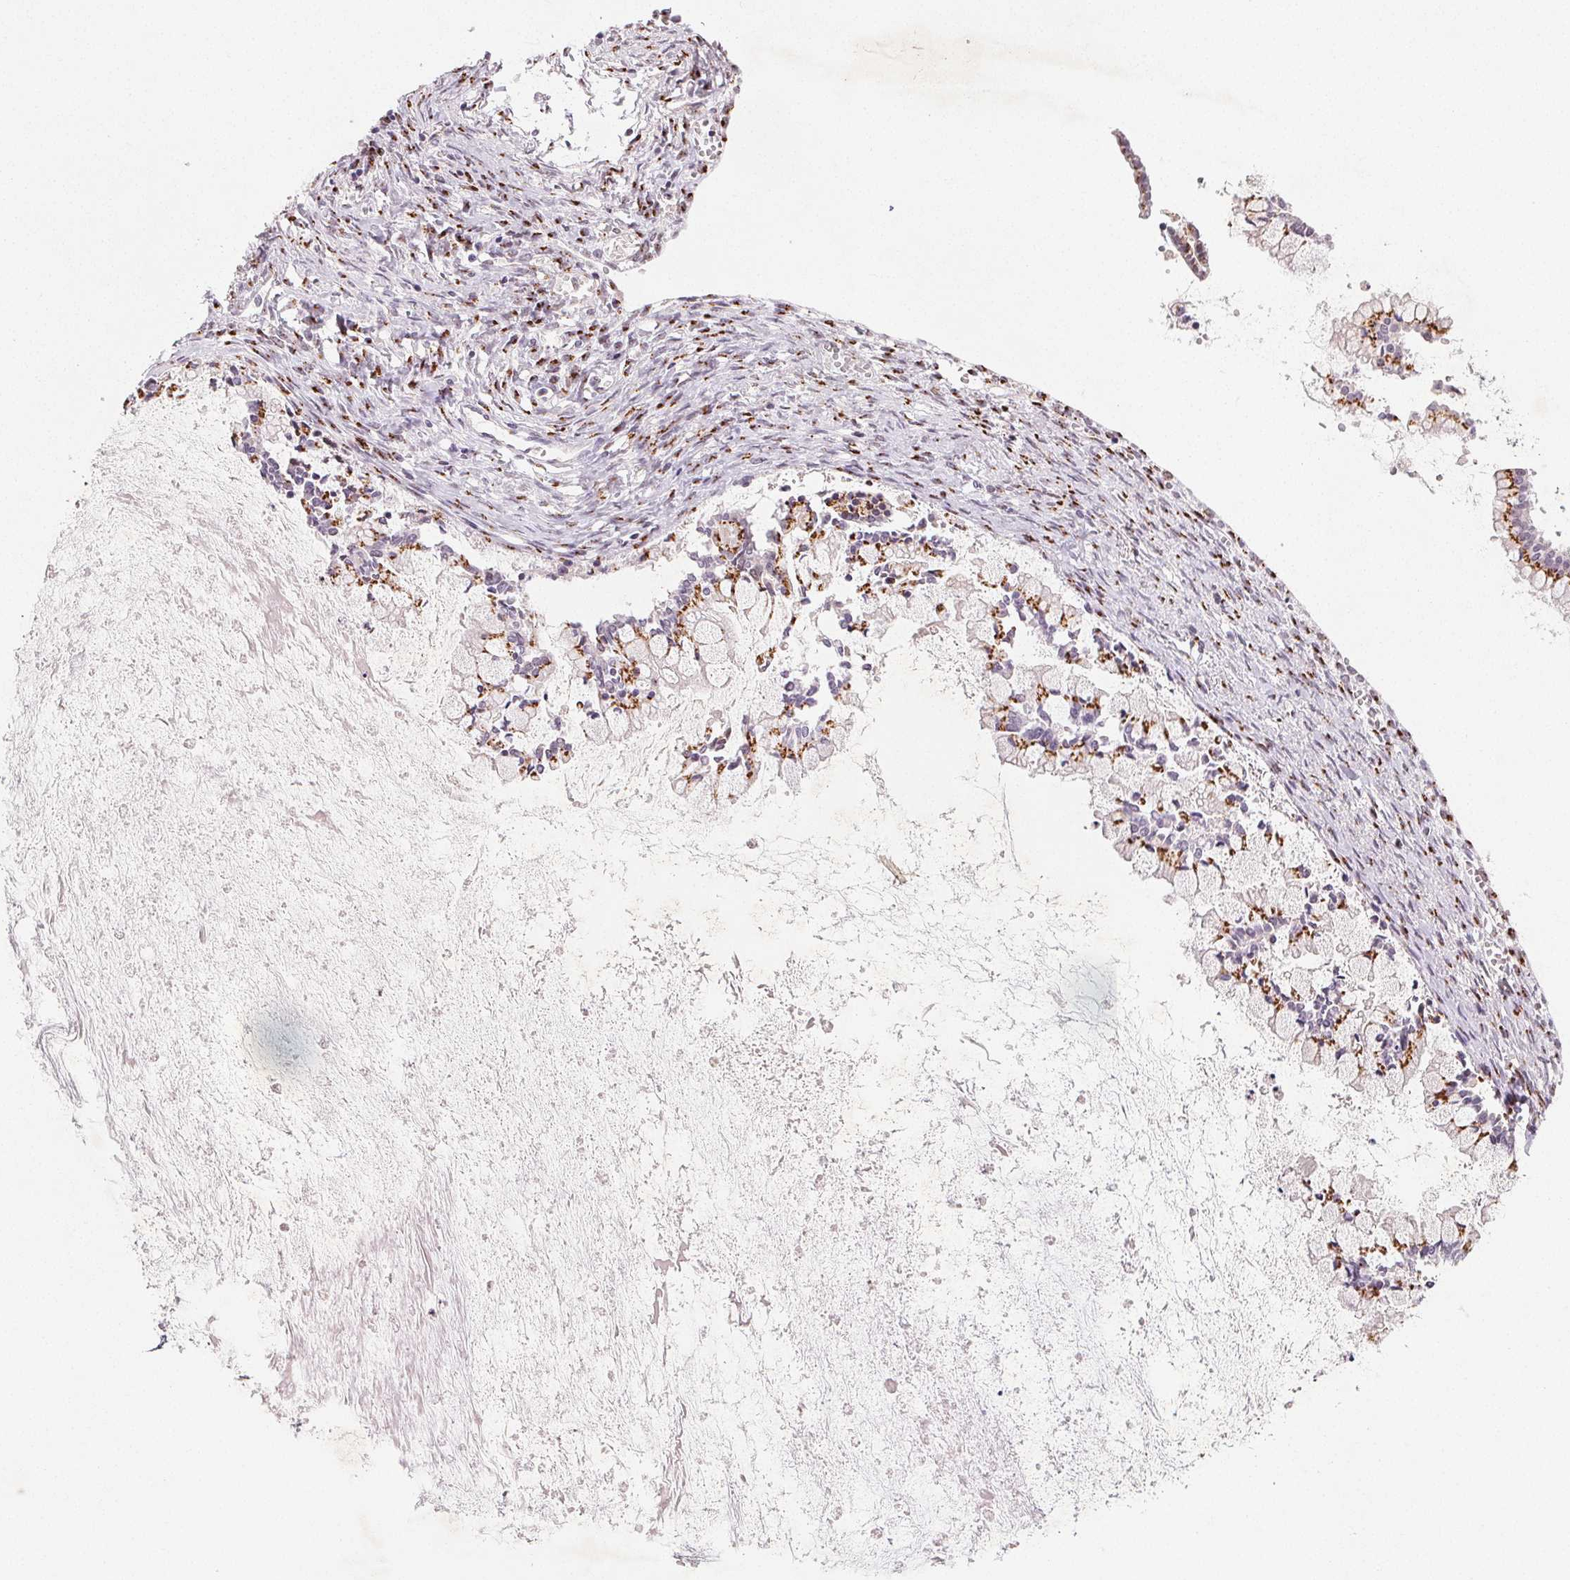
{"staining": {"intensity": "strong", "quantity": "25%-75%", "location": "cytoplasmic/membranous"}, "tissue": "ovarian cancer", "cell_type": "Tumor cells", "image_type": "cancer", "snomed": [{"axis": "morphology", "description": "Cystadenocarcinoma, mucinous, NOS"}, {"axis": "topography", "description": "Ovary"}], "caption": "Human ovarian mucinous cystadenocarcinoma stained for a protein (brown) reveals strong cytoplasmic/membranous positive staining in about 25%-75% of tumor cells.", "gene": "RAB22A", "patient": {"sex": "female", "age": 67}}